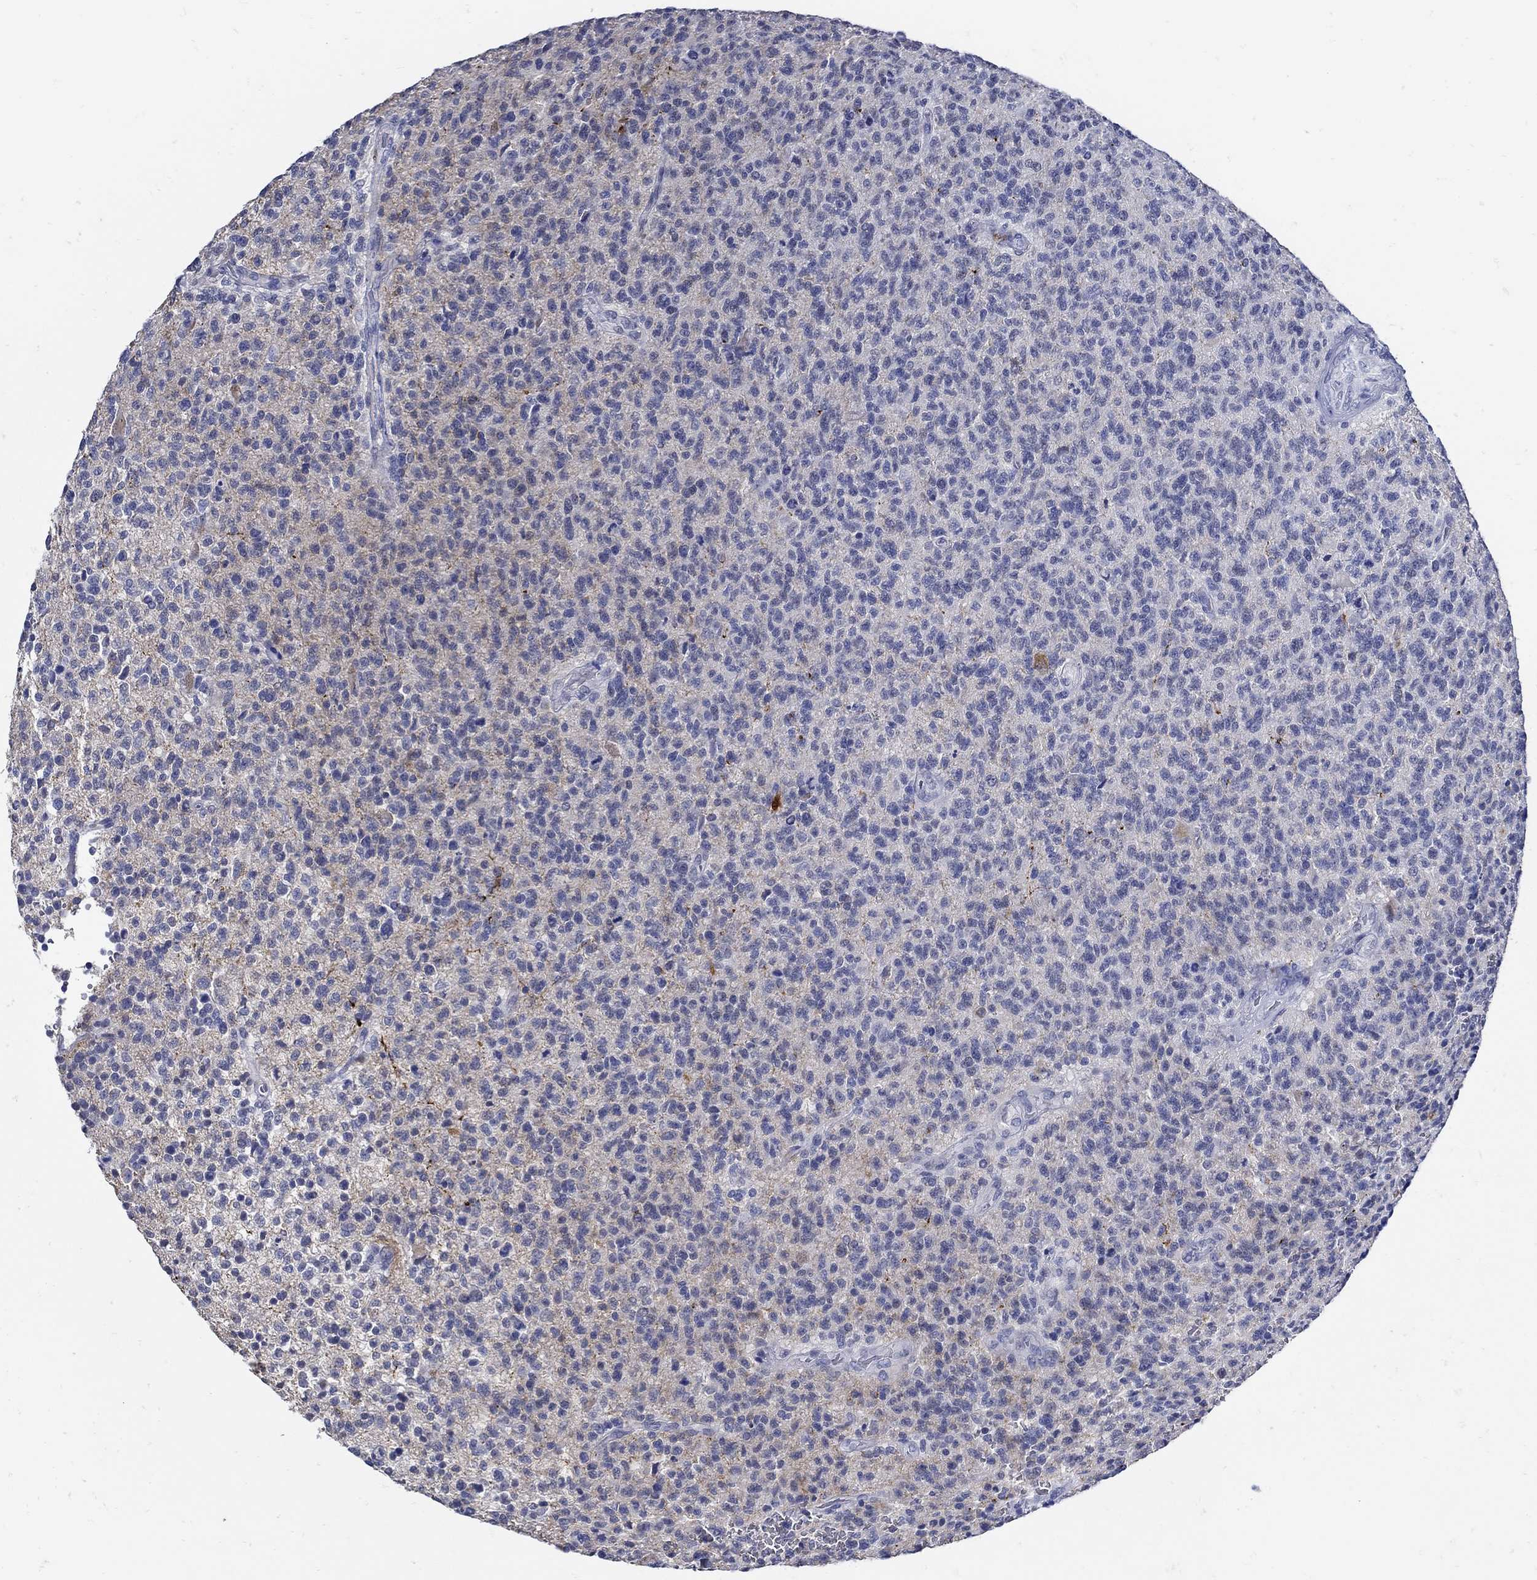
{"staining": {"intensity": "weak", "quantity": "<25%", "location": "cytoplasmic/membranous"}, "tissue": "glioma", "cell_type": "Tumor cells", "image_type": "cancer", "snomed": [{"axis": "morphology", "description": "Glioma, malignant, High grade"}, {"axis": "topography", "description": "Brain"}], "caption": "High power microscopy image of an IHC micrograph of glioma, revealing no significant positivity in tumor cells.", "gene": "NOS1", "patient": {"sex": "male", "age": 56}}